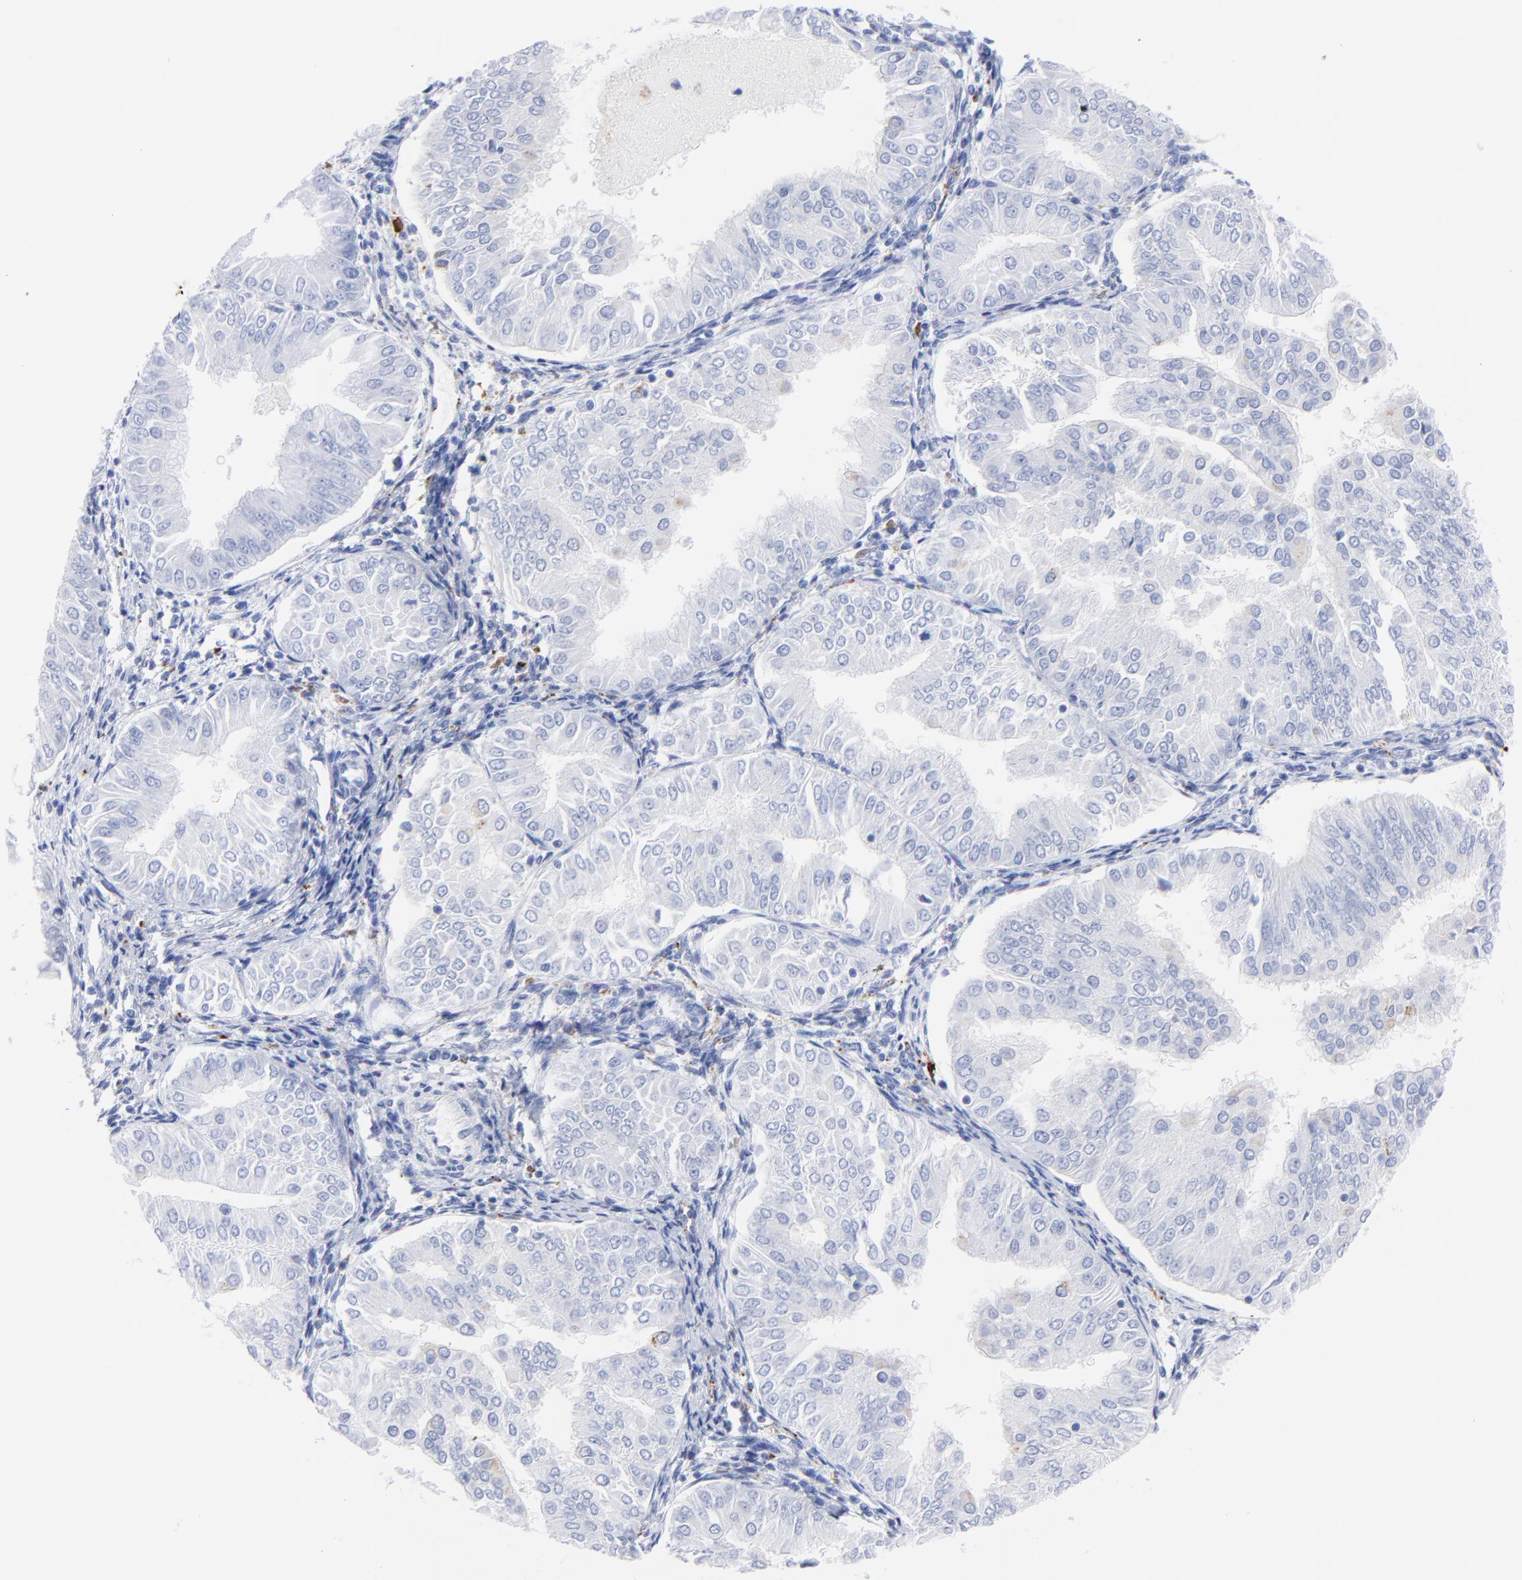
{"staining": {"intensity": "negative", "quantity": "none", "location": "none"}, "tissue": "endometrial cancer", "cell_type": "Tumor cells", "image_type": "cancer", "snomed": [{"axis": "morphology", "description": "Adenocarcinoma, NOS"}, {"axis": "topography", "description": "Endometrium"}], "caption": "This is an immunohistochemistry (IHC) image of endometrial adenocarcinoma. There is no positivity in tumor cells.", "gene": "CPVL", "patient": {"sex": "female", "age": 53}}